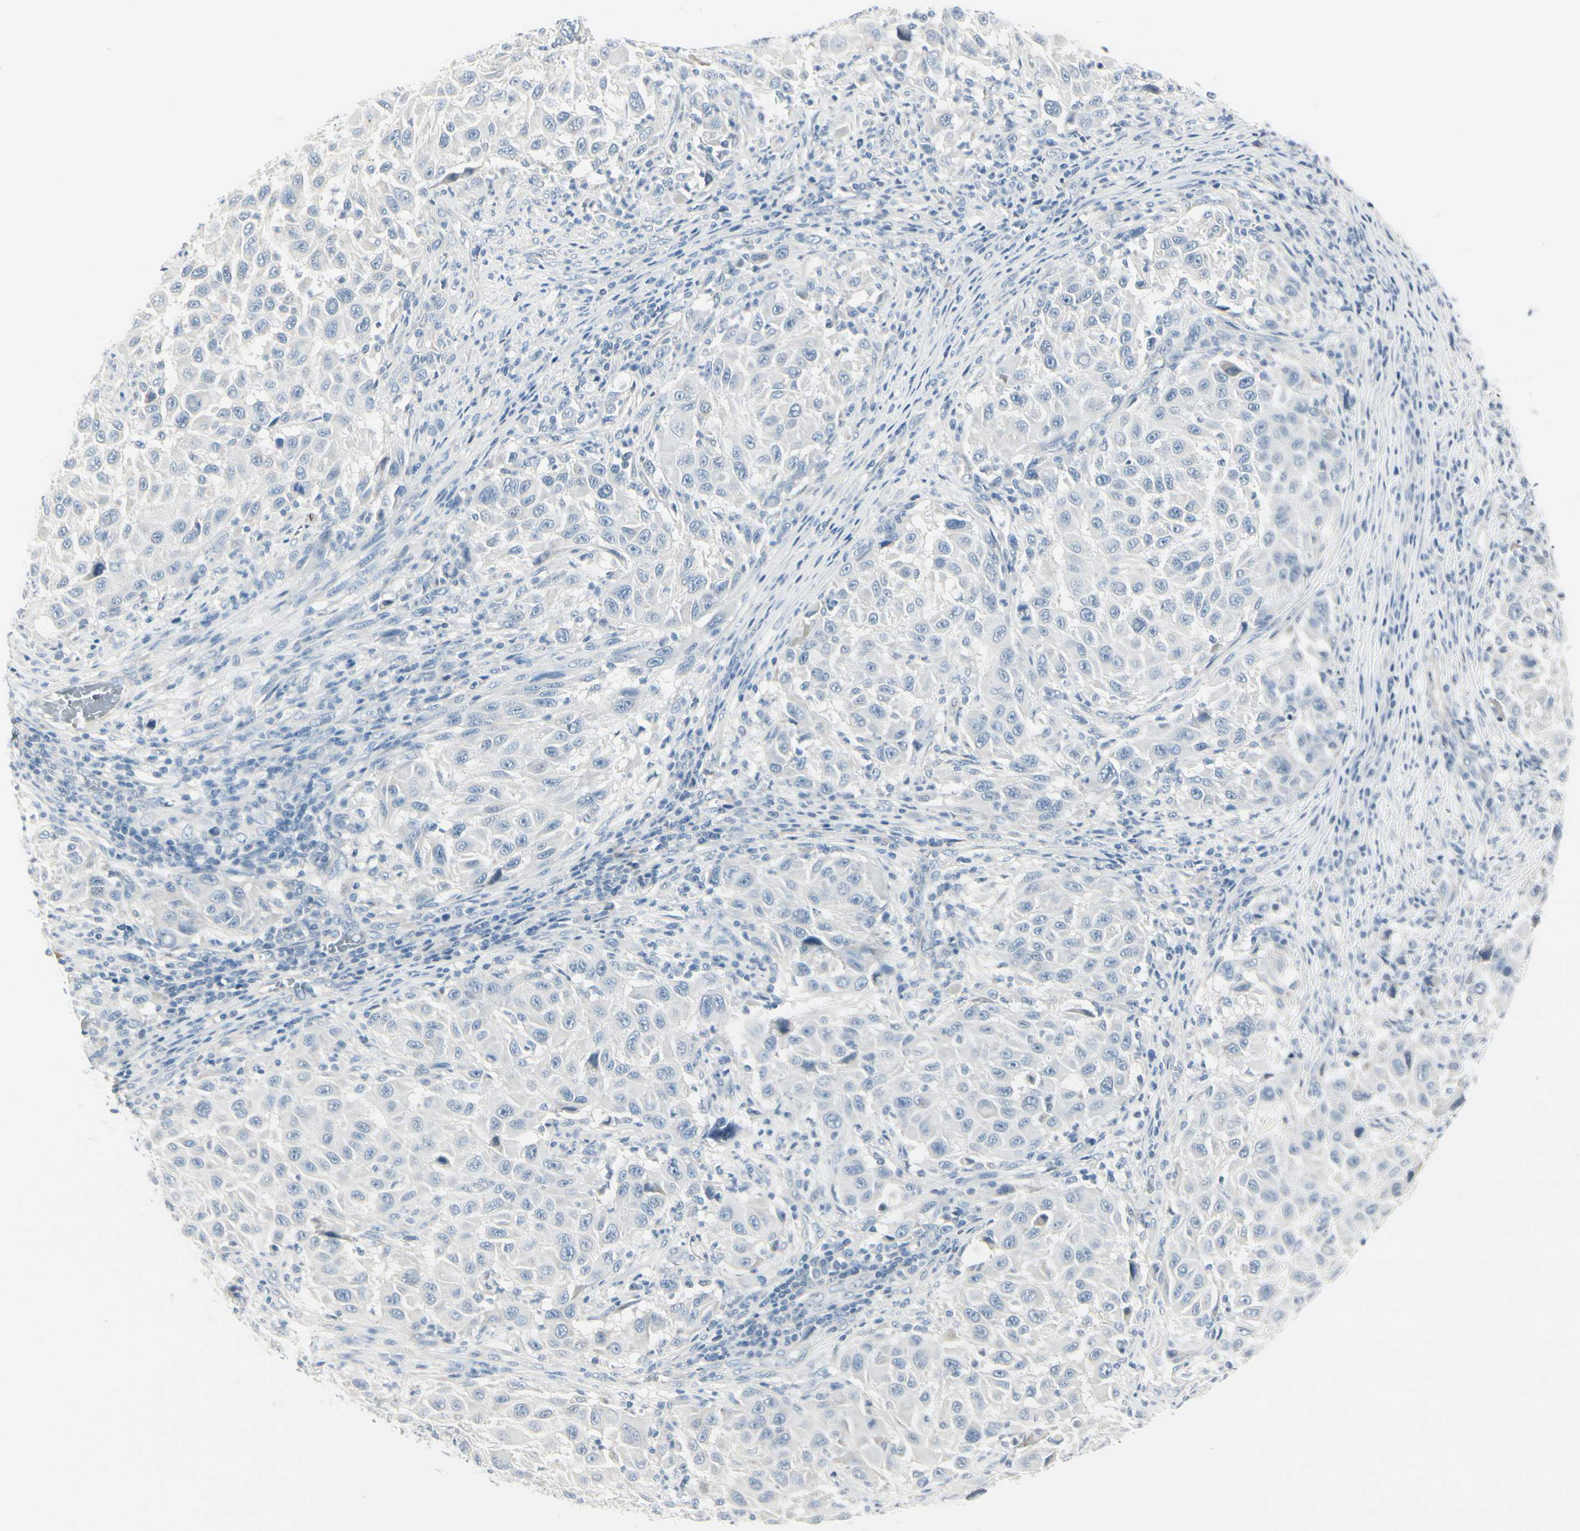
{"staining": {"intensity": "negative", "quantity": "none", "location": "none"}, "tissue": "melanoma", "cell_type": "Tumor cells", "image_type": "cancer", "snomed": [{"axis": "morphology", "description": "Malignant melanoma, Metastatic site"}, {"axis": "topography", "description": "Lymph node"}], "caption": "Malignant melanoma (metastatic site) was stained to show a protein in brown. There is no significant positivity in tumor cells. (DAB IHC with hematoxylin counter stain).", "gene": "CDHR5", "patient": {"sex": "male", "age": 61}}